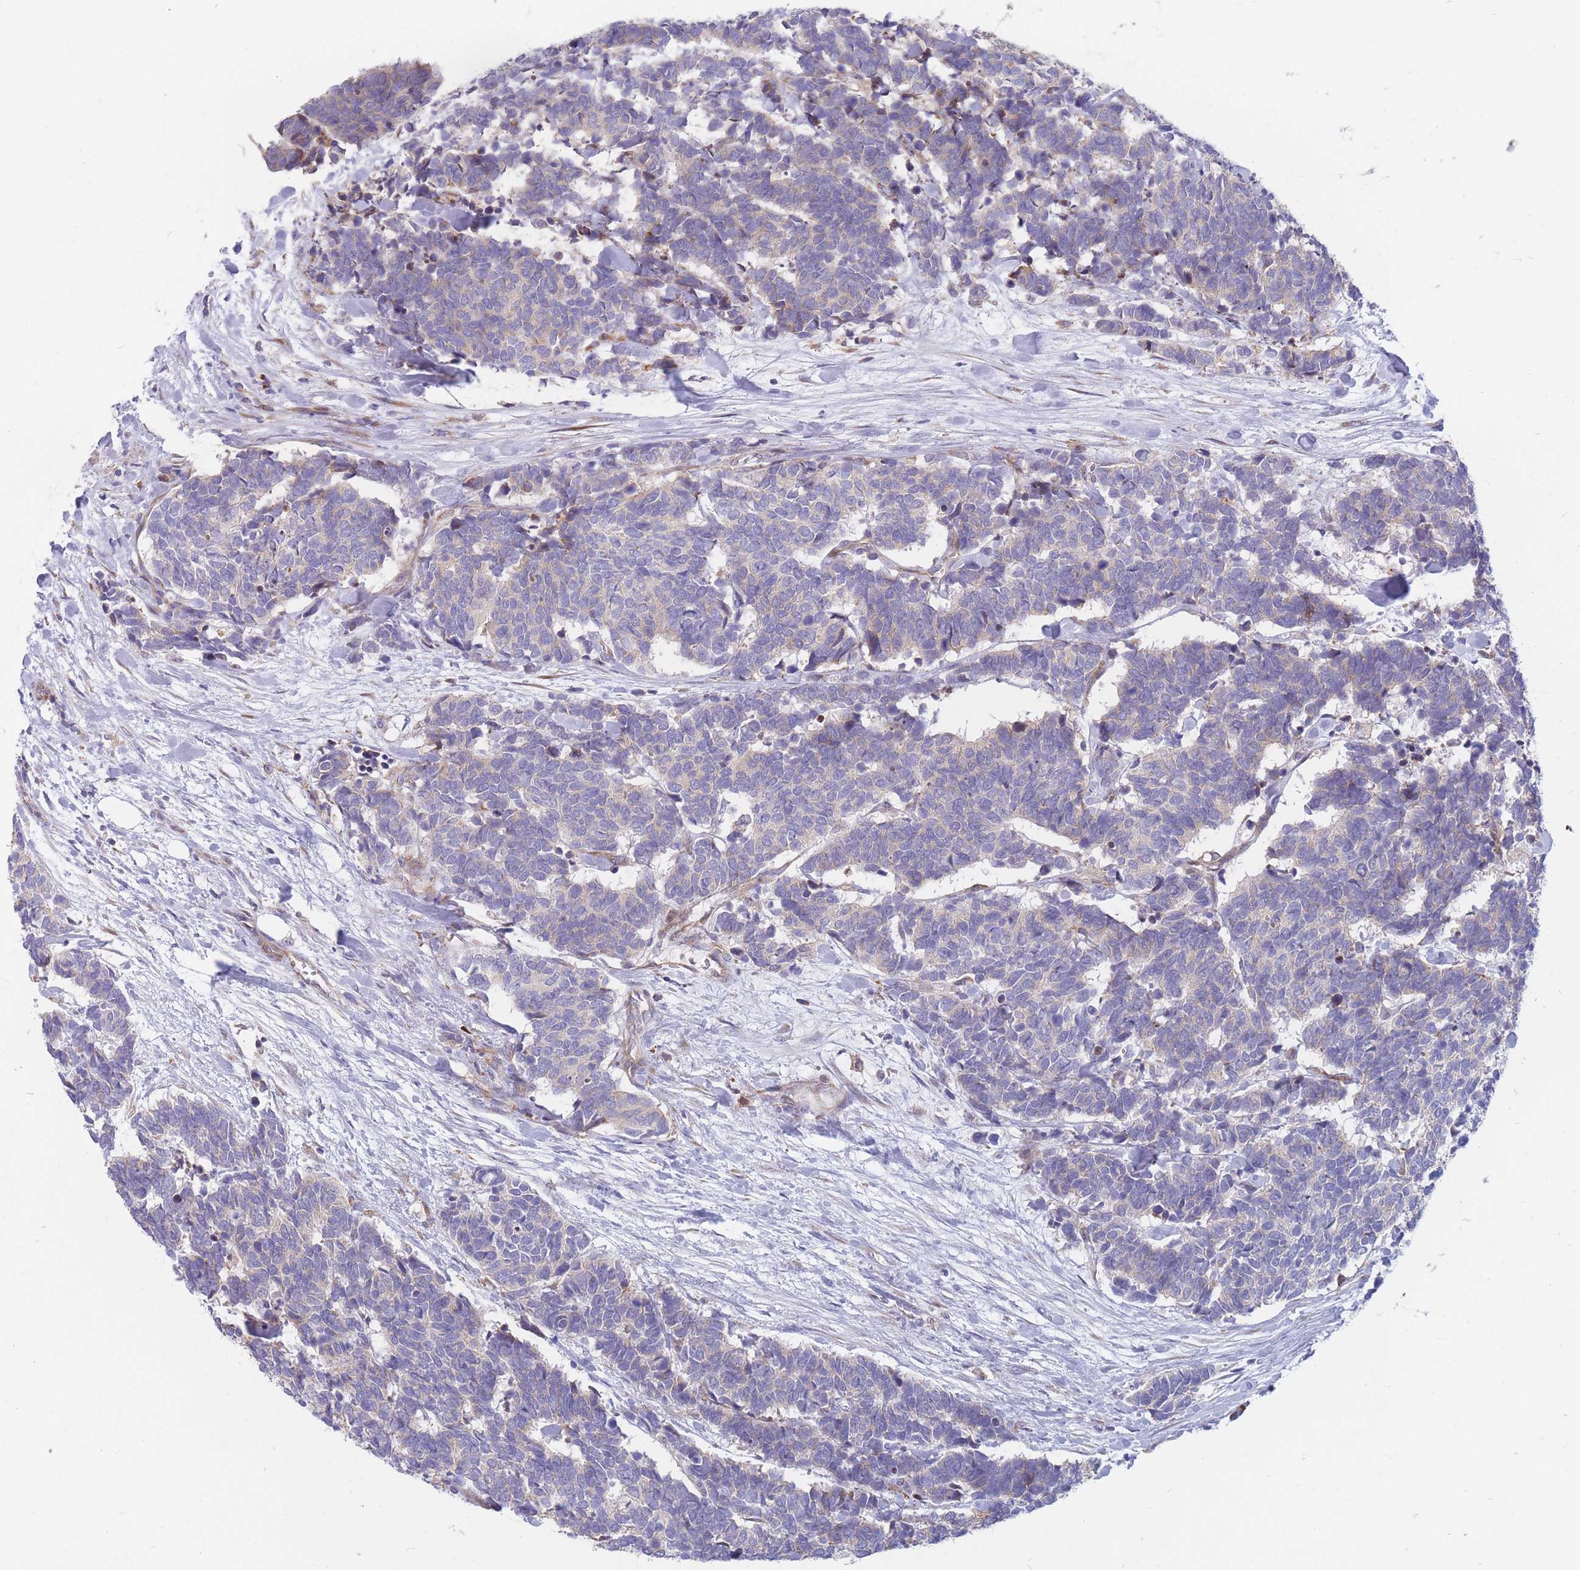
{"staining": {"intensity": "negative", "quantity": "none", "location": "none"}, "tissue": "carcinoid", "cell_type": "Tumor cells", "image_type": "cancer", "snomed": [{"axis": "morphology", "description": "Carcinoma, NOS"}, {"axis": "morphology", "description": "Carcinoid, malignant, NOS"}, {"axis": "topography", "description": "Urinary bladder"}], "caption": "Immunohistochemical staining of human carcinoid displays no significant staining in tumor cells.", "gene": "TMEM131L", "patient": {"sex": "male", "age": 57}}